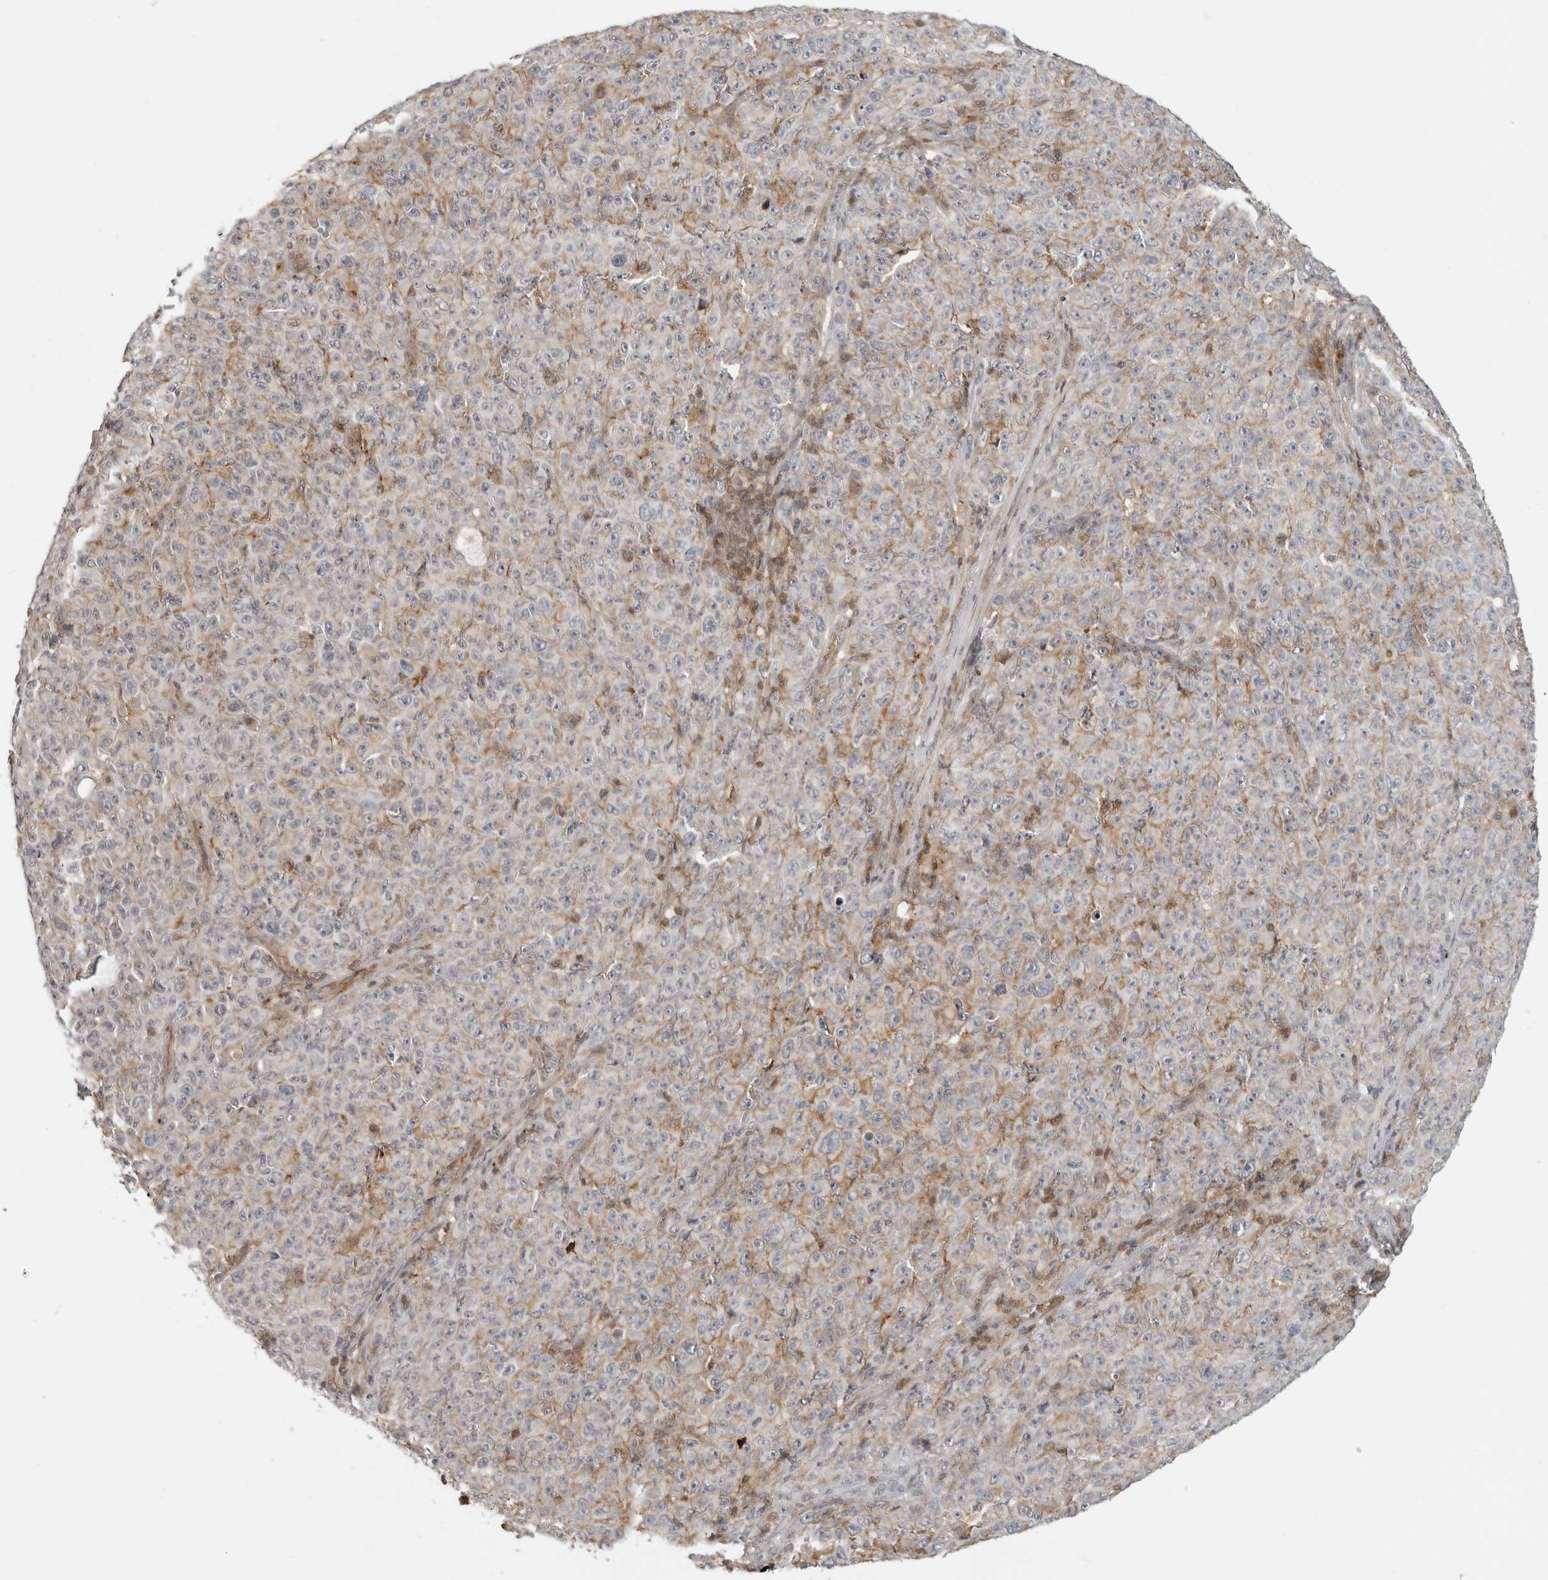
{"staining": {"intensity": "negative", "quantity": "none", "location": "none"}, "tissue": "melanoma", "cell_type": "Tumor cells", "image_type": "cancer", "snomed": [{"axis": "morphology", "description": "Malignant melanoma, NOS"}, {"axis": "topography", "description": "Skin"}], "caption": "Protein analysis of malignant melanoma demonstrates no significant expression in tumor cells. (Stains: DAB (3,3'-diaminobenzidine) immunohistochemistry with hematoxylin counter stain, Microscopy: brightfield microscopy at high magnification).", "gene": "ANXA11", "patient": {"sex": "female", "age": 82}}